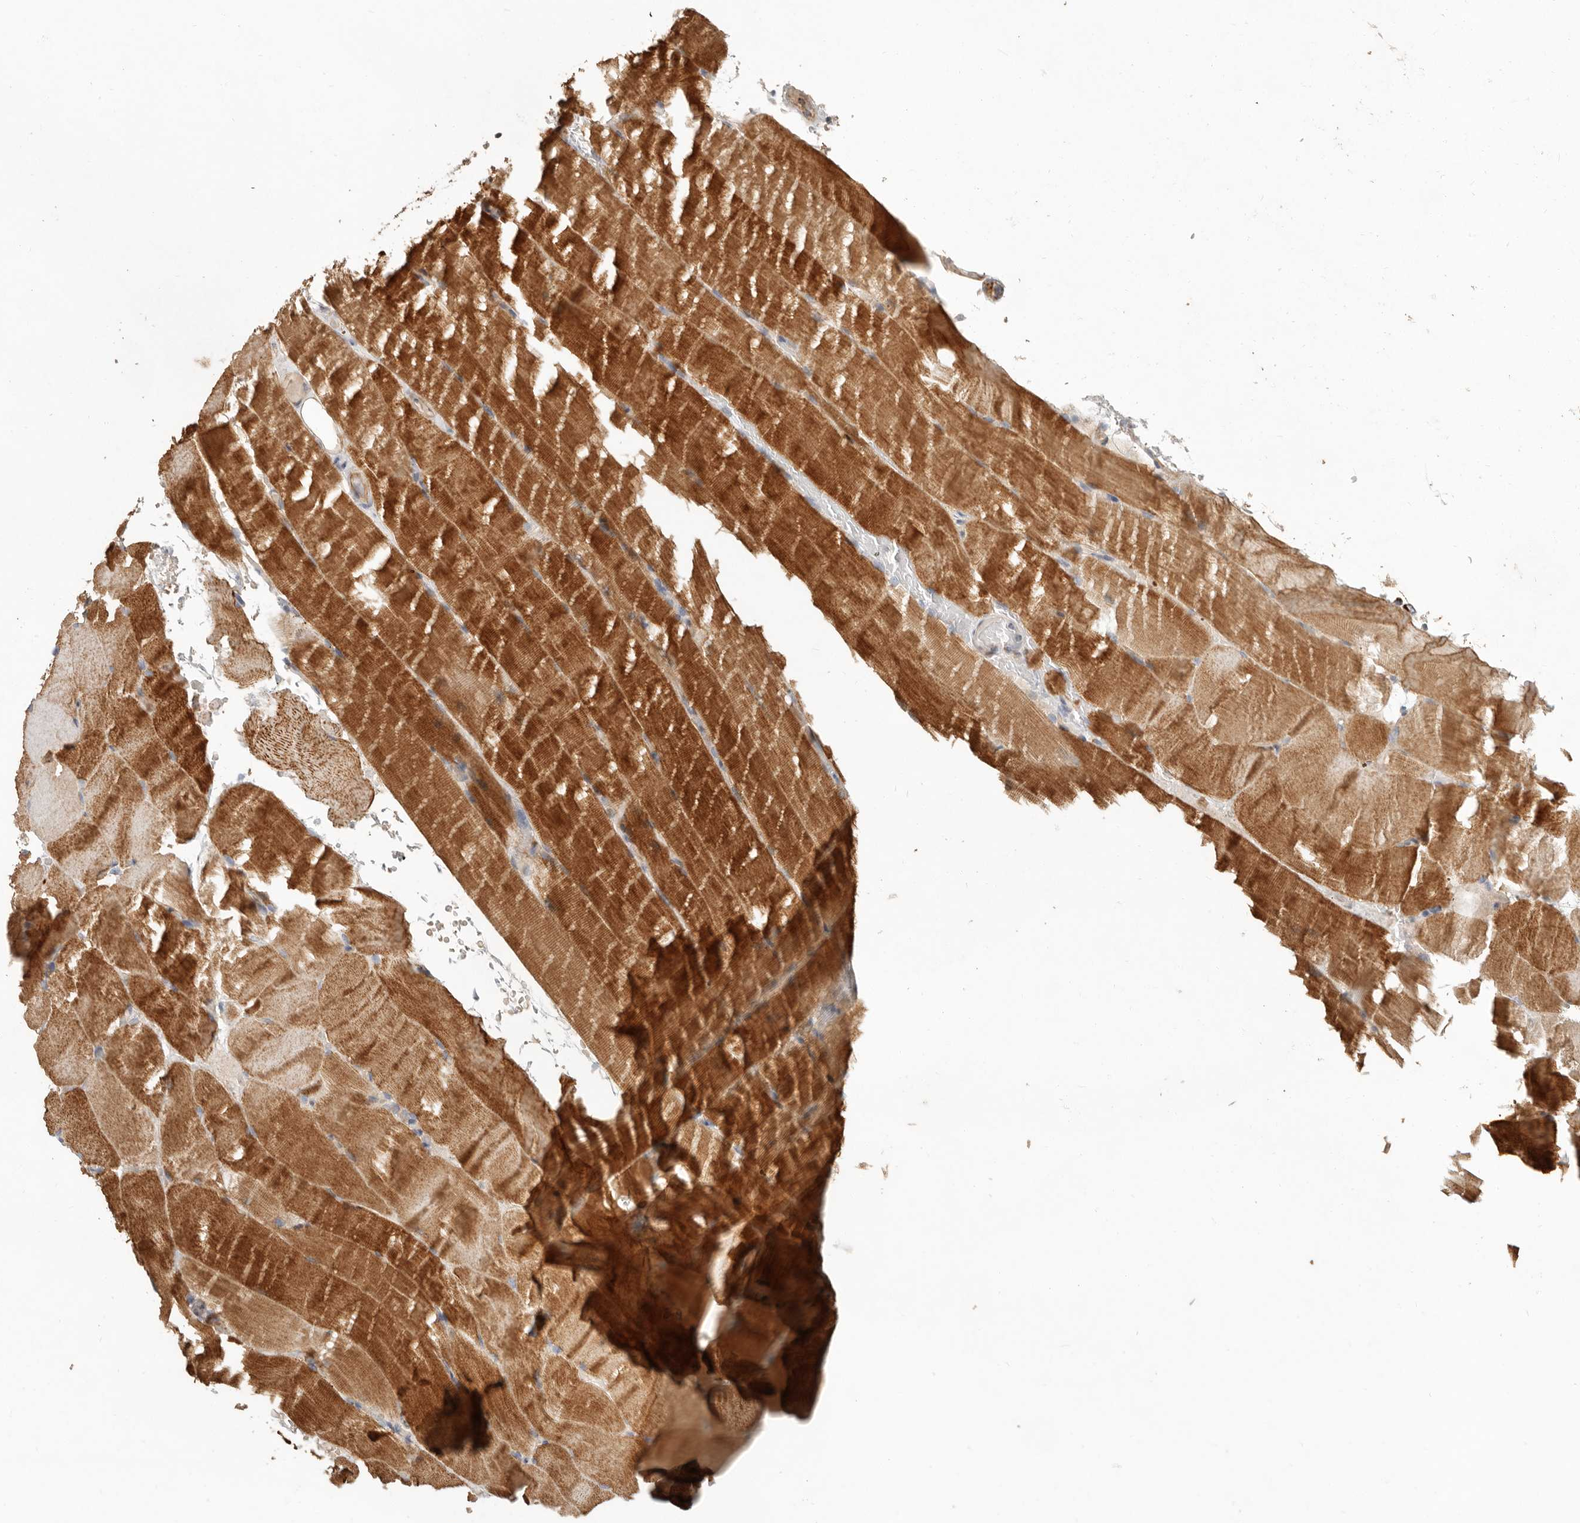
{"staining": {"intensity": "strong", "quantity": ">75%", "location": "cytoplasmic/membranous"}, "tissue": "skeletal muscle", "cell_type": "Myocytes", "image_type": "normal", "snomed": [{"axis": "morphology", "description": "Normal tissue, NOS"}, {"axis": "topography", "description": "Skeletal muscle"}, {"axis": "topography", "description": "Parathyroid gland"}], "caption": "Immunohistochemistry micrograph of benign skeletal muscle: human skeletal muscle stained using immunohistochemistry (IHC) displays high levels of strong protein expression localized specifically in the cytoplasmic/membranous of myocytes, appearing as a cytoplasmic/membranous brown color.", "gene": "ARHGEF10L", "patient": {"sex": "female", "age": 37}}